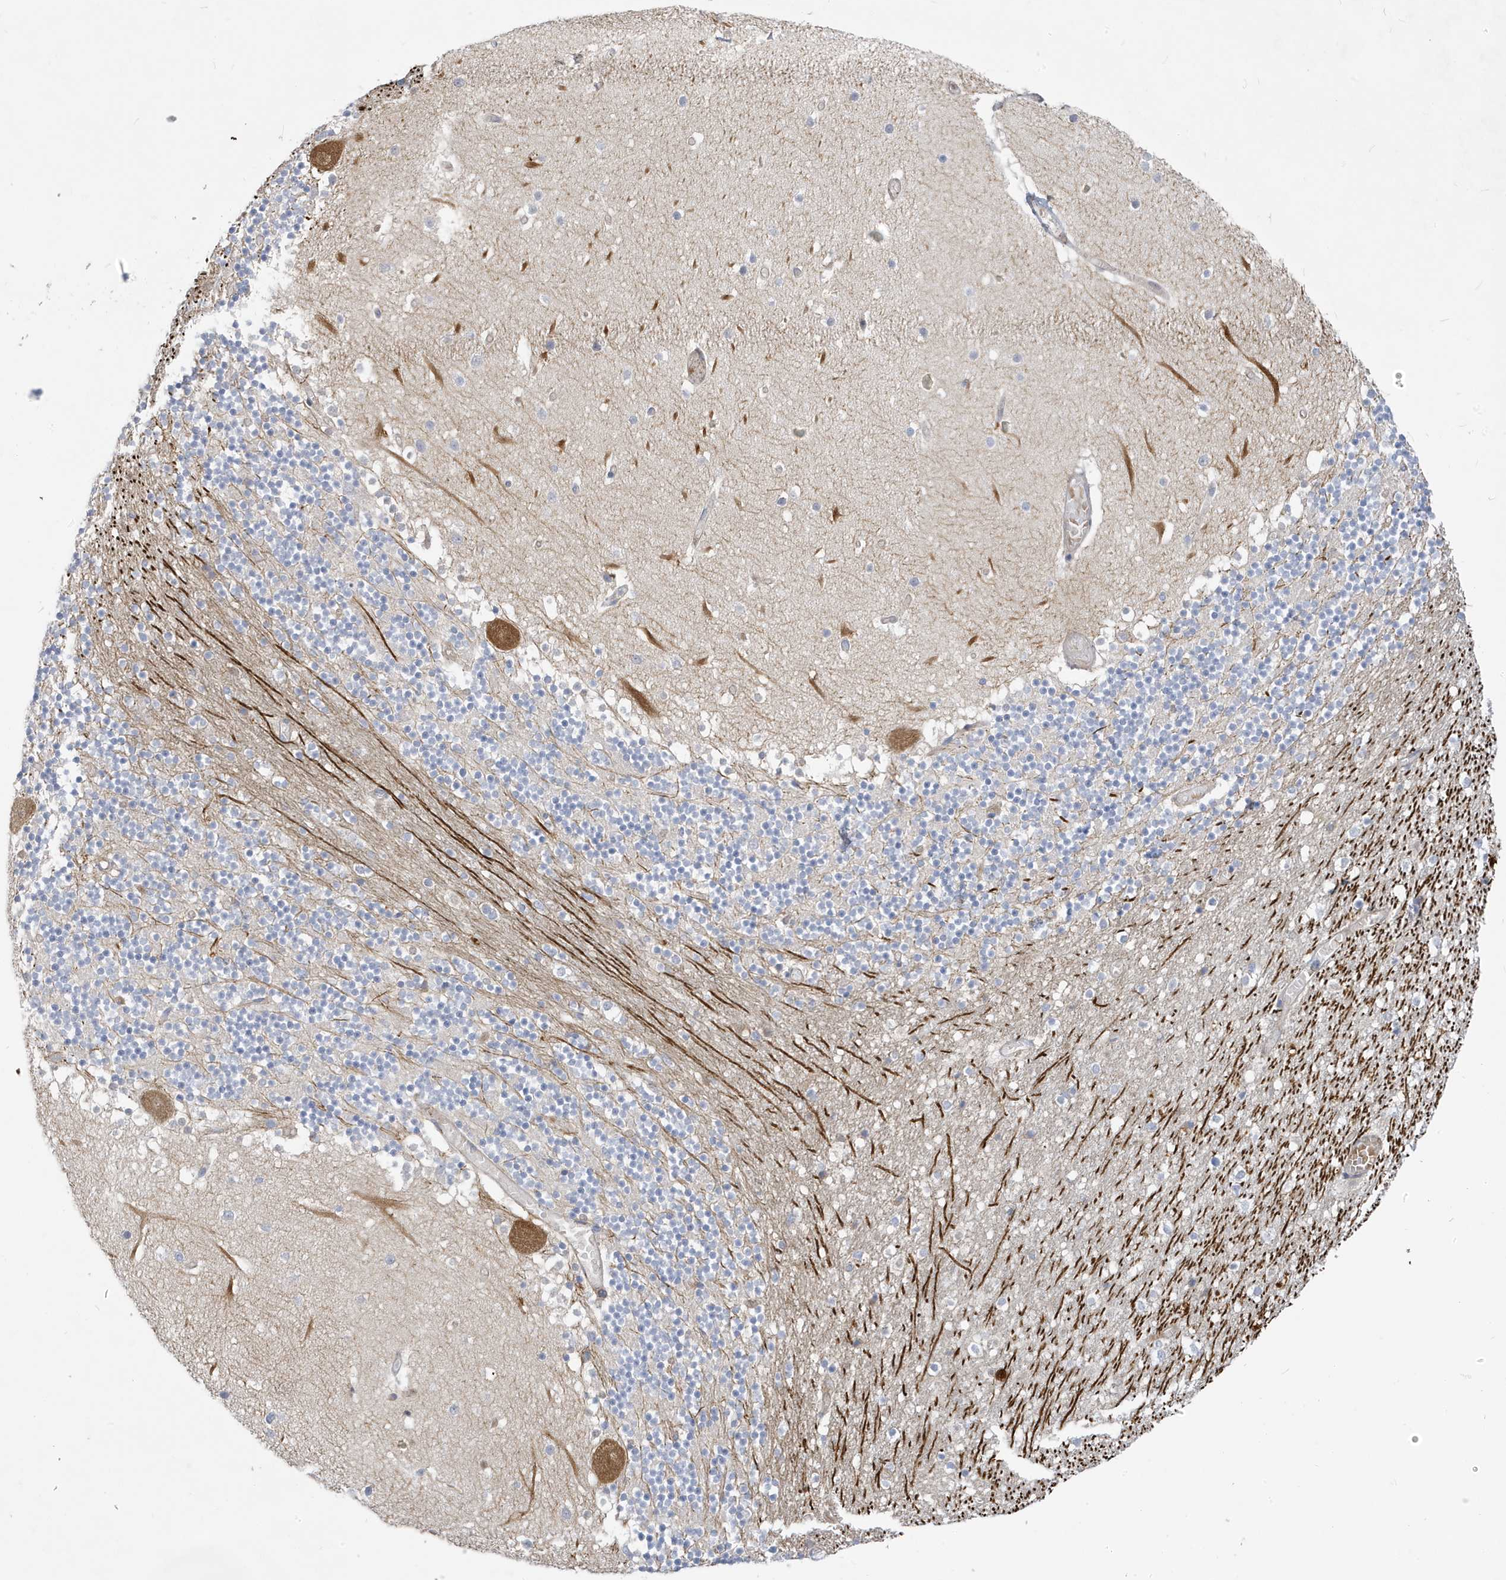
{"staining": {"intensity": "negative", "quantity": "none", "location": "none"}, "tissue": "cerebellum", "cell_type": "Cells in granular layer", "image_type": "normal", "snomed": [{"axis": "morphology", "description": "Normal tissue, NOS"}, {"axis": "topography", "description": "Cerebellum"}], "caption": "Protein analysis of unremarkable cerebellum shows no significant expression in cells in granular layer. (Immunohistochemistry, brightfield microscopy, high magnification).", "gene": "ATP13A5", "patient": {"sex": "female", "age": 28}}